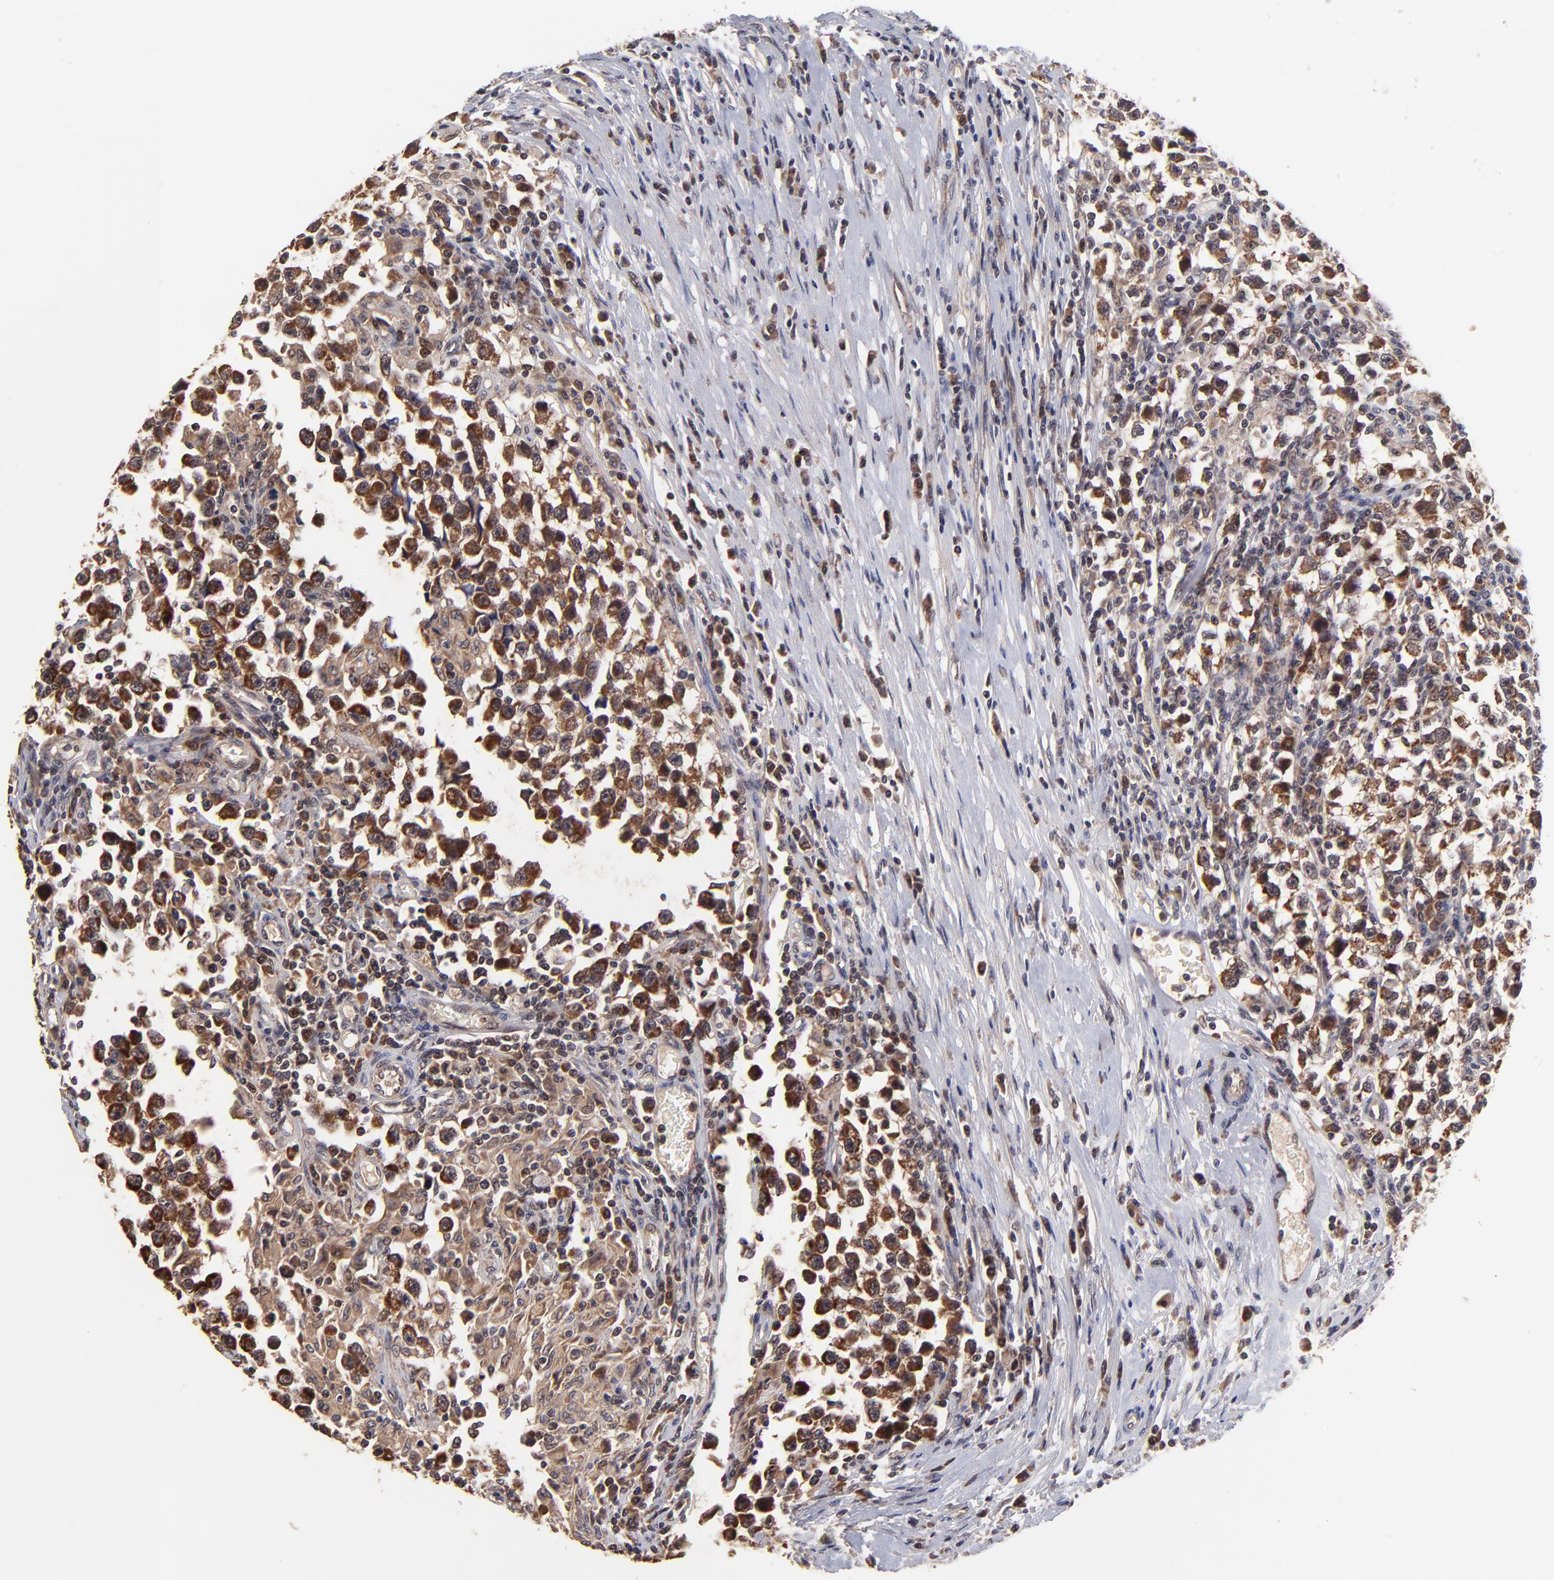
{"staining": {"intensity": "strong", "quantity": ">75%", "location": "cytoplasmic/membranous"}, "tissue": "testis cancer", "cell_type": "Tumor cells", "image_type": "cancer", "snomed": [{"axis": "morphology", "description": "Seminoma, NOS"}, {"axis": "topography", "description": "Testis"}], "caption": "This photomicrograph reveals immunohistochemistry staining of testis cancer, with high strong cytoplasmic/membranous staining in approximately >75% of tumor cells.", "gene": "BAIAP2L2", "patient": {"sex": "male", "age": 33}}